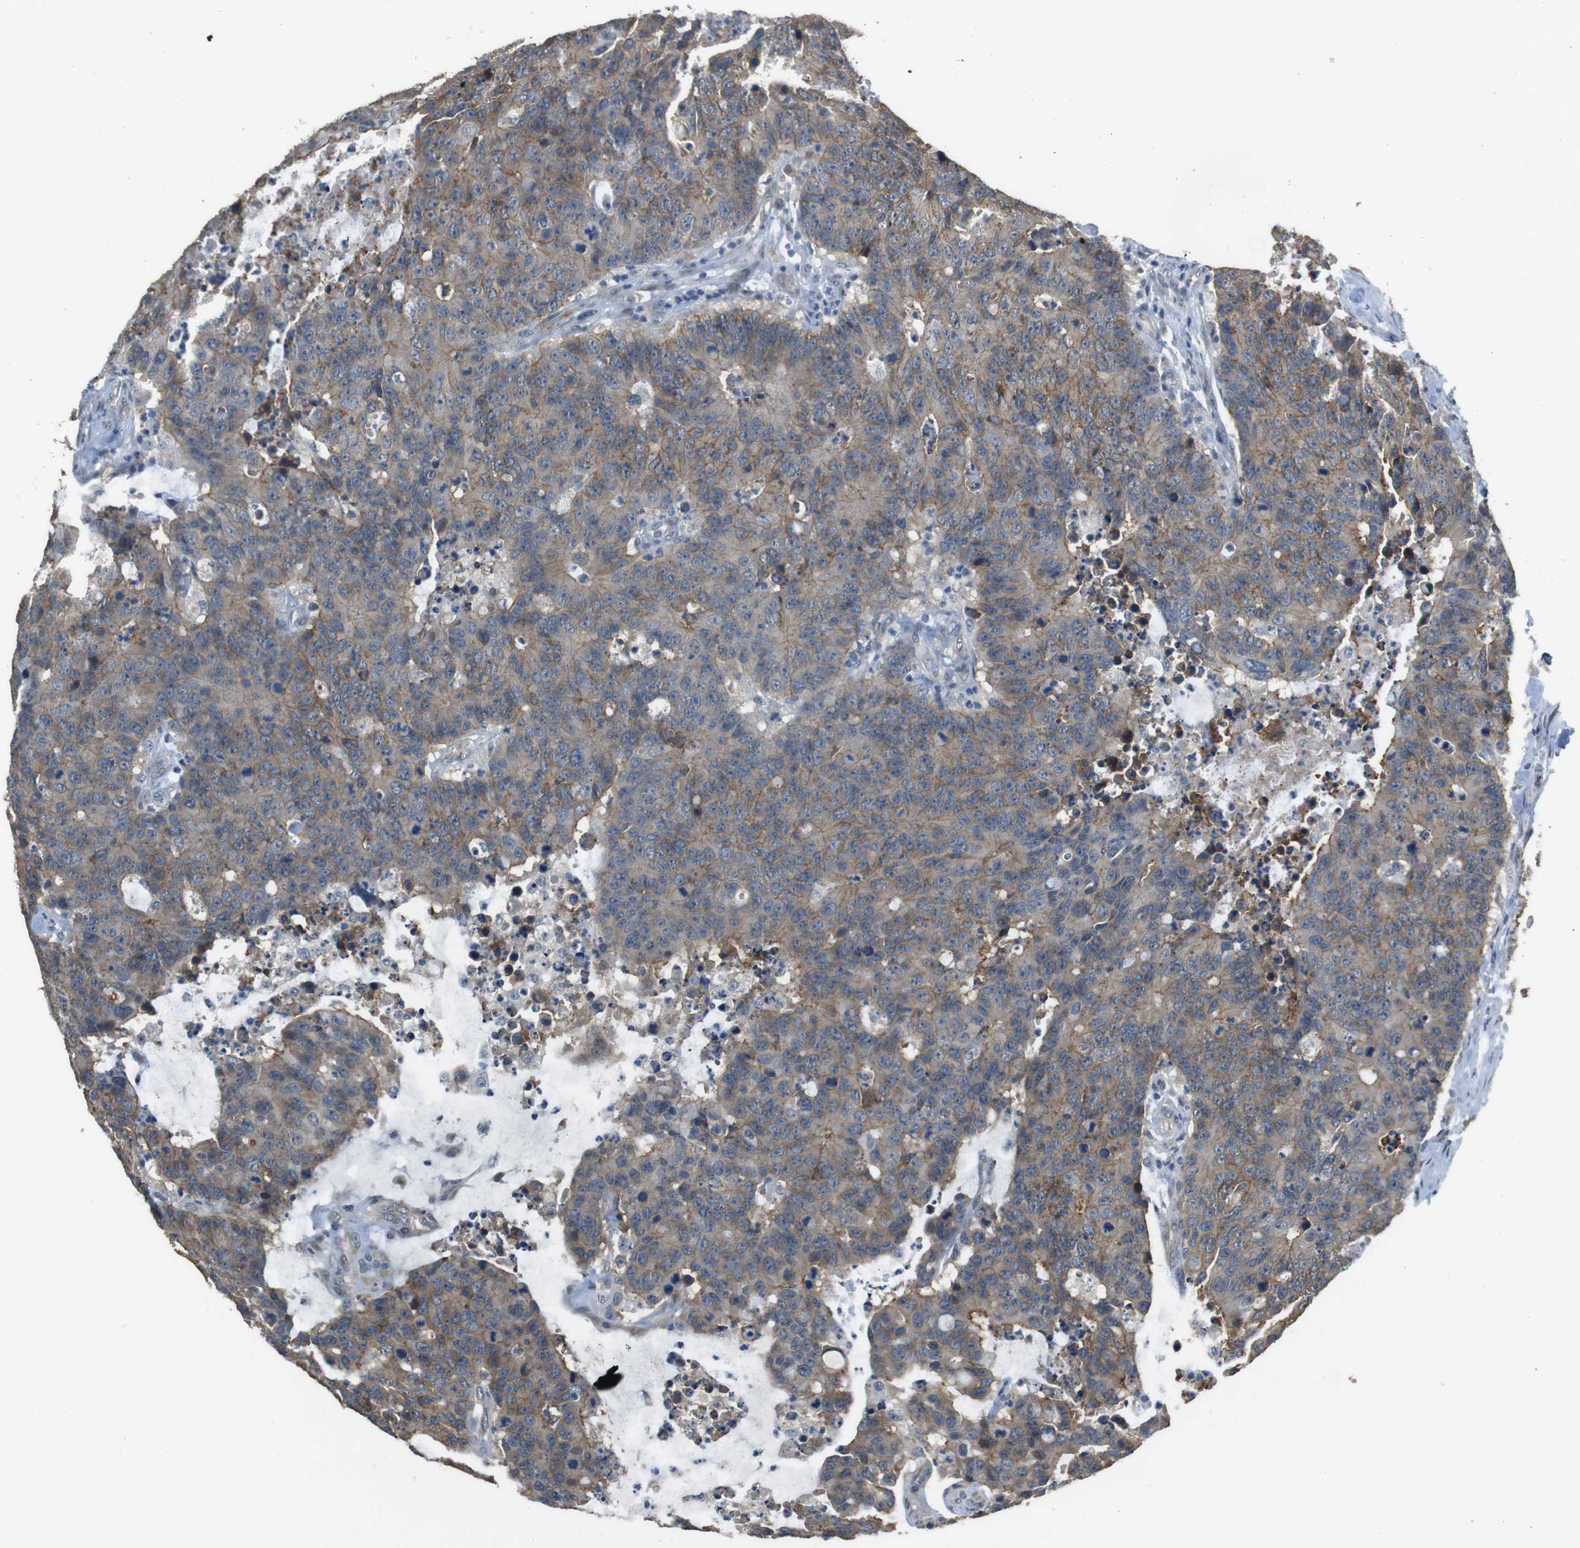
{"staining": {"intensity": "moderate", "quantity": ">75%", "location": "cytoplasmic/membranous"}, "tissue": "colorectal cancer", "cell_type": "Tumor cells", "image_type": "cancer", "snomed": [{"axis": "morphology", "description": "Adenocarcinoma, NOS"}, {"axis": "topography", "description": "Colon"}], "caption": "Colorectal cancer (adenocarcinoma) was stained to show a protein in brown. There is medium levels of moderate cytoplasmic/membranous positivity in approximately >75% of tumor cells.", "gene": "CLDN7", "patient": {"sex": "female", "age": 86}}